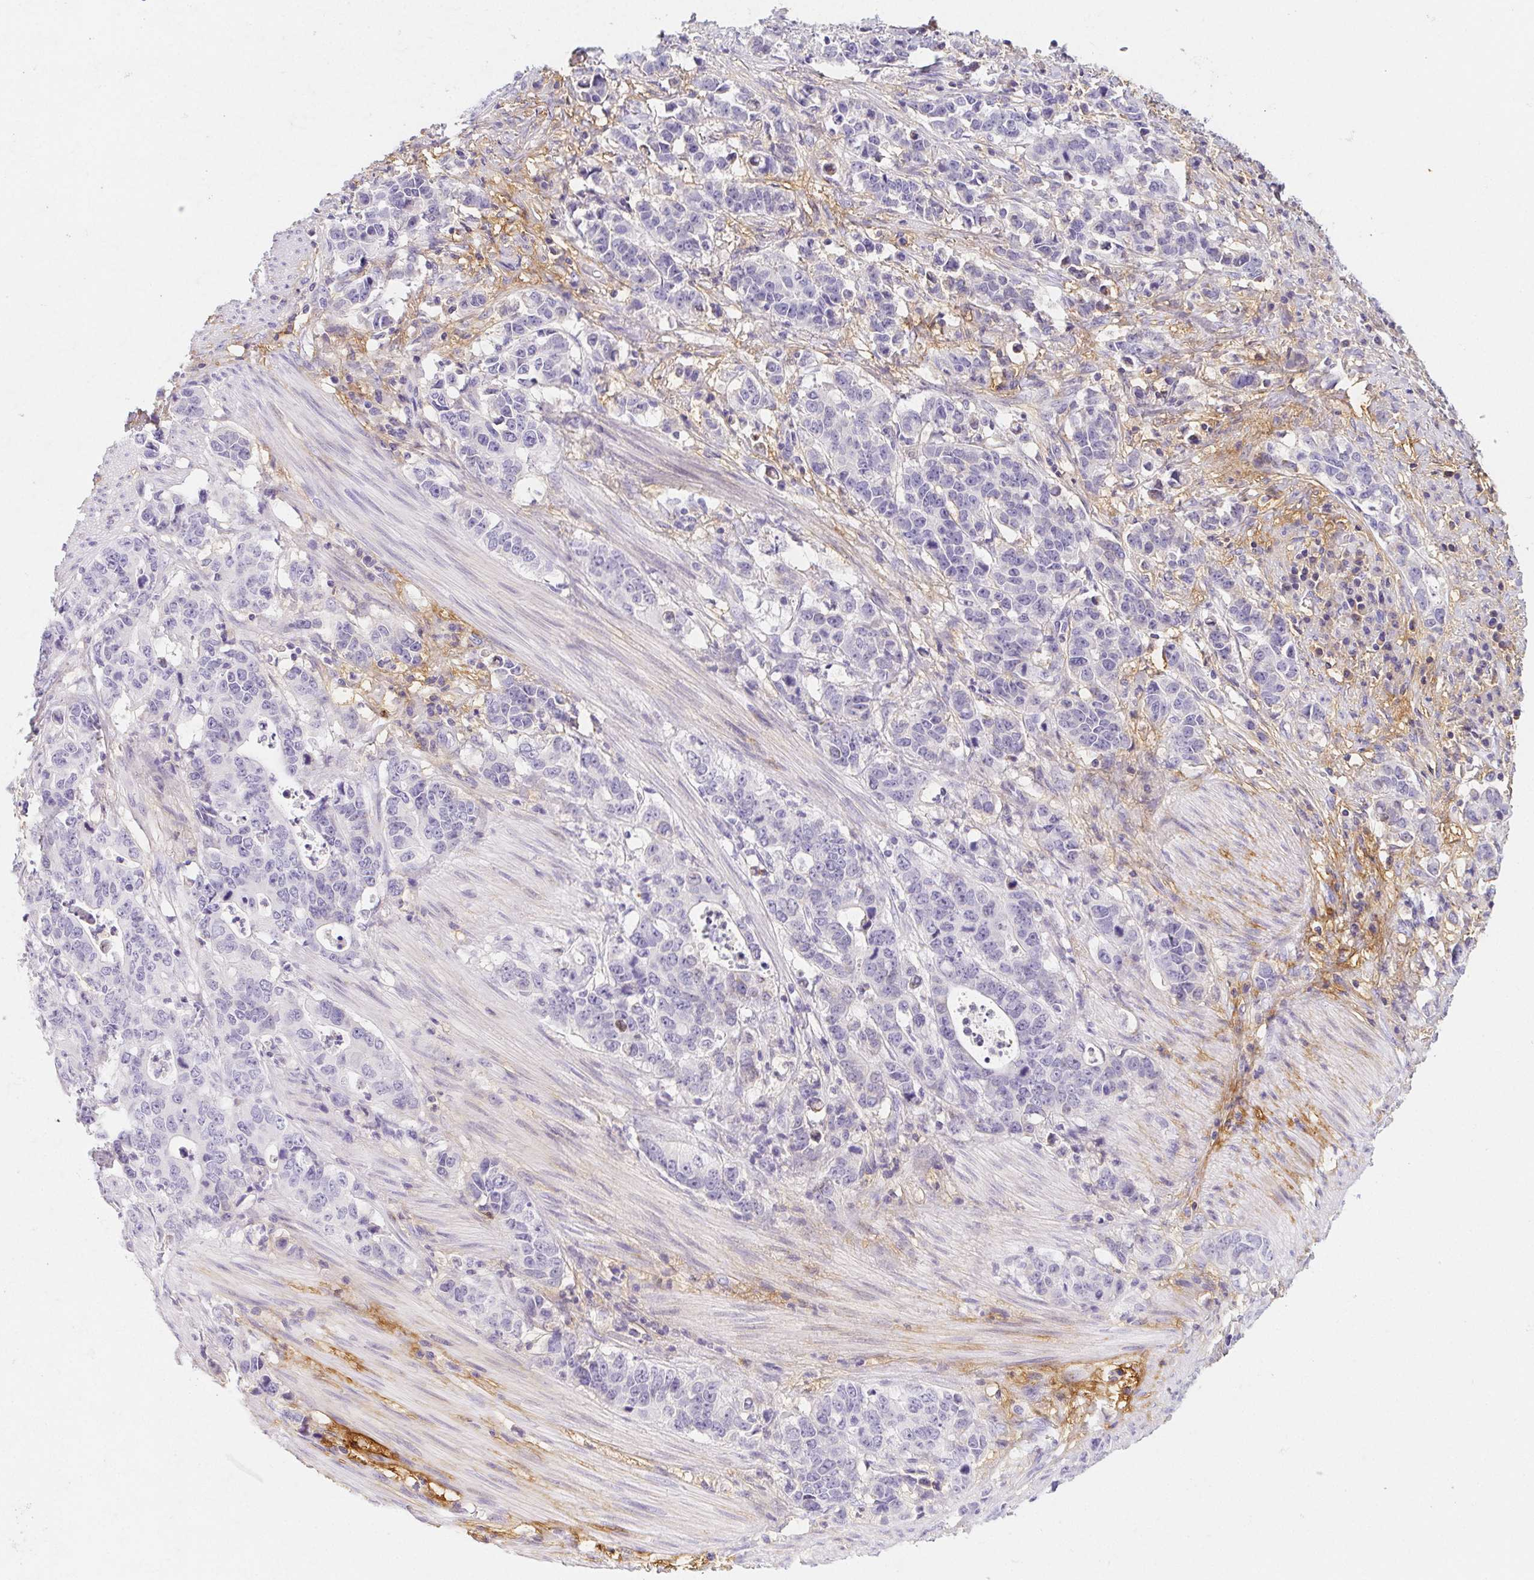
{"staining": {"intensity": "negative", "quantity": "none", "location": "none"}, "tissue": "stomach cancer", "cell_type": "Tumor cells", "image_type": "cancer", "snomed": [{"axis": "morphology", "description": "Adenocarcinoma, NOS"}, {"axis": "topography", "description": "Stomach, upper"}], "caption": "The immunohistochemistry micrograph has no significant positivity in tumor cells of stomach cancer (adenocarcinoma) tissue.", "gene": "ITIH2", "patient": {"sex": "male", "age": 69}}